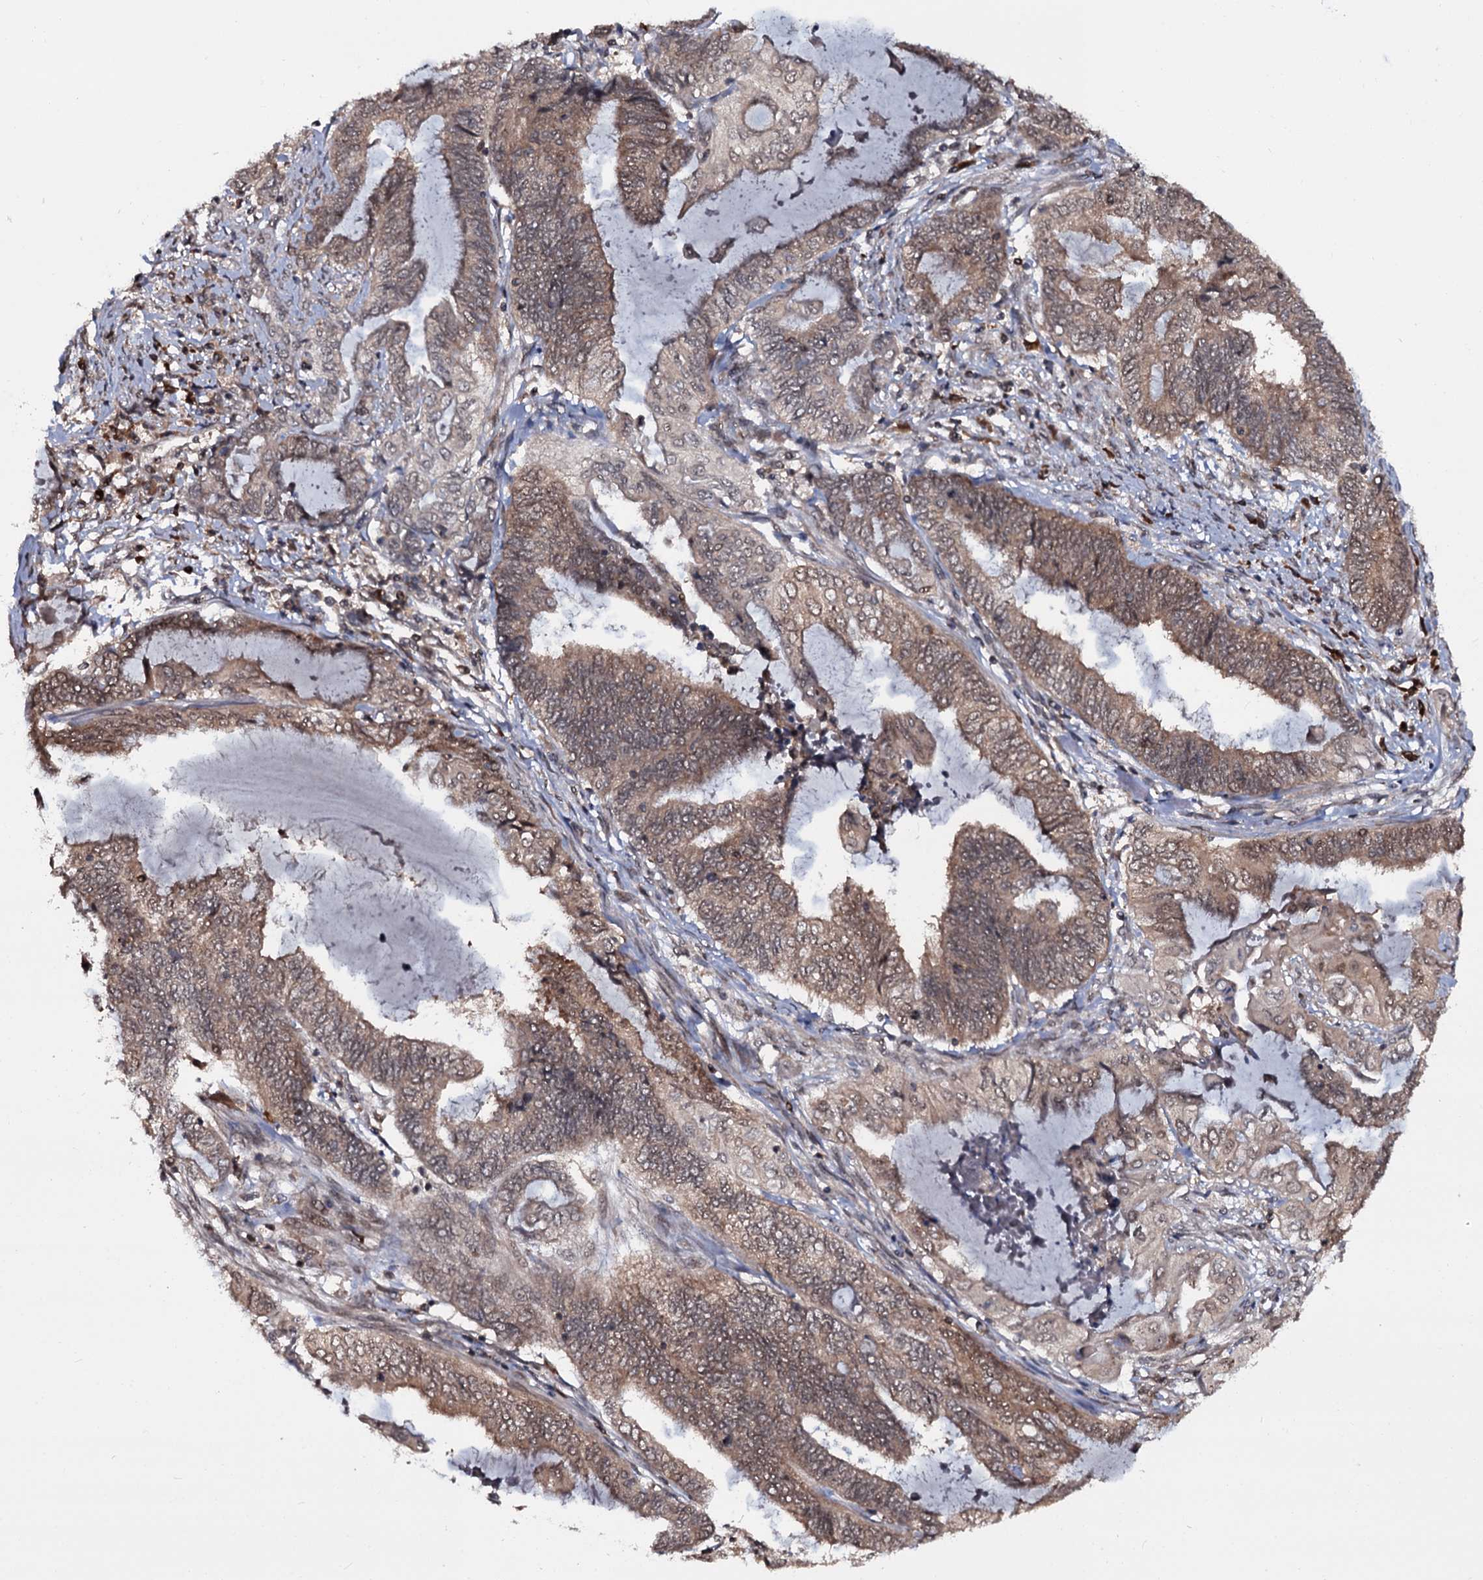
{"staining": {"intensity": "weak", "quantity": "25%-75%", "location": "cytoplasmic/membranous,nuclear"}, "tissue": "endometrial cancer", "cell_type": "Tumor cells", "image_type": "cancer", "snomed": [{"axis": "morphology", "description": "Adenocarcinoma, NOS"}, {"axis": "topography", "description": "Uterus"}, {"axis": "topography", "description": "Endometrium"}], "caption": "High-power microscopy captured an IHC photomicrograph of endometrial cancer, revealing weak cytoplasmic/membranous and nuclear expression in approximately 25%-75% of tumor cells.", "gene": "HDDC3", "patient": {"sex": "female", "age": 70}}